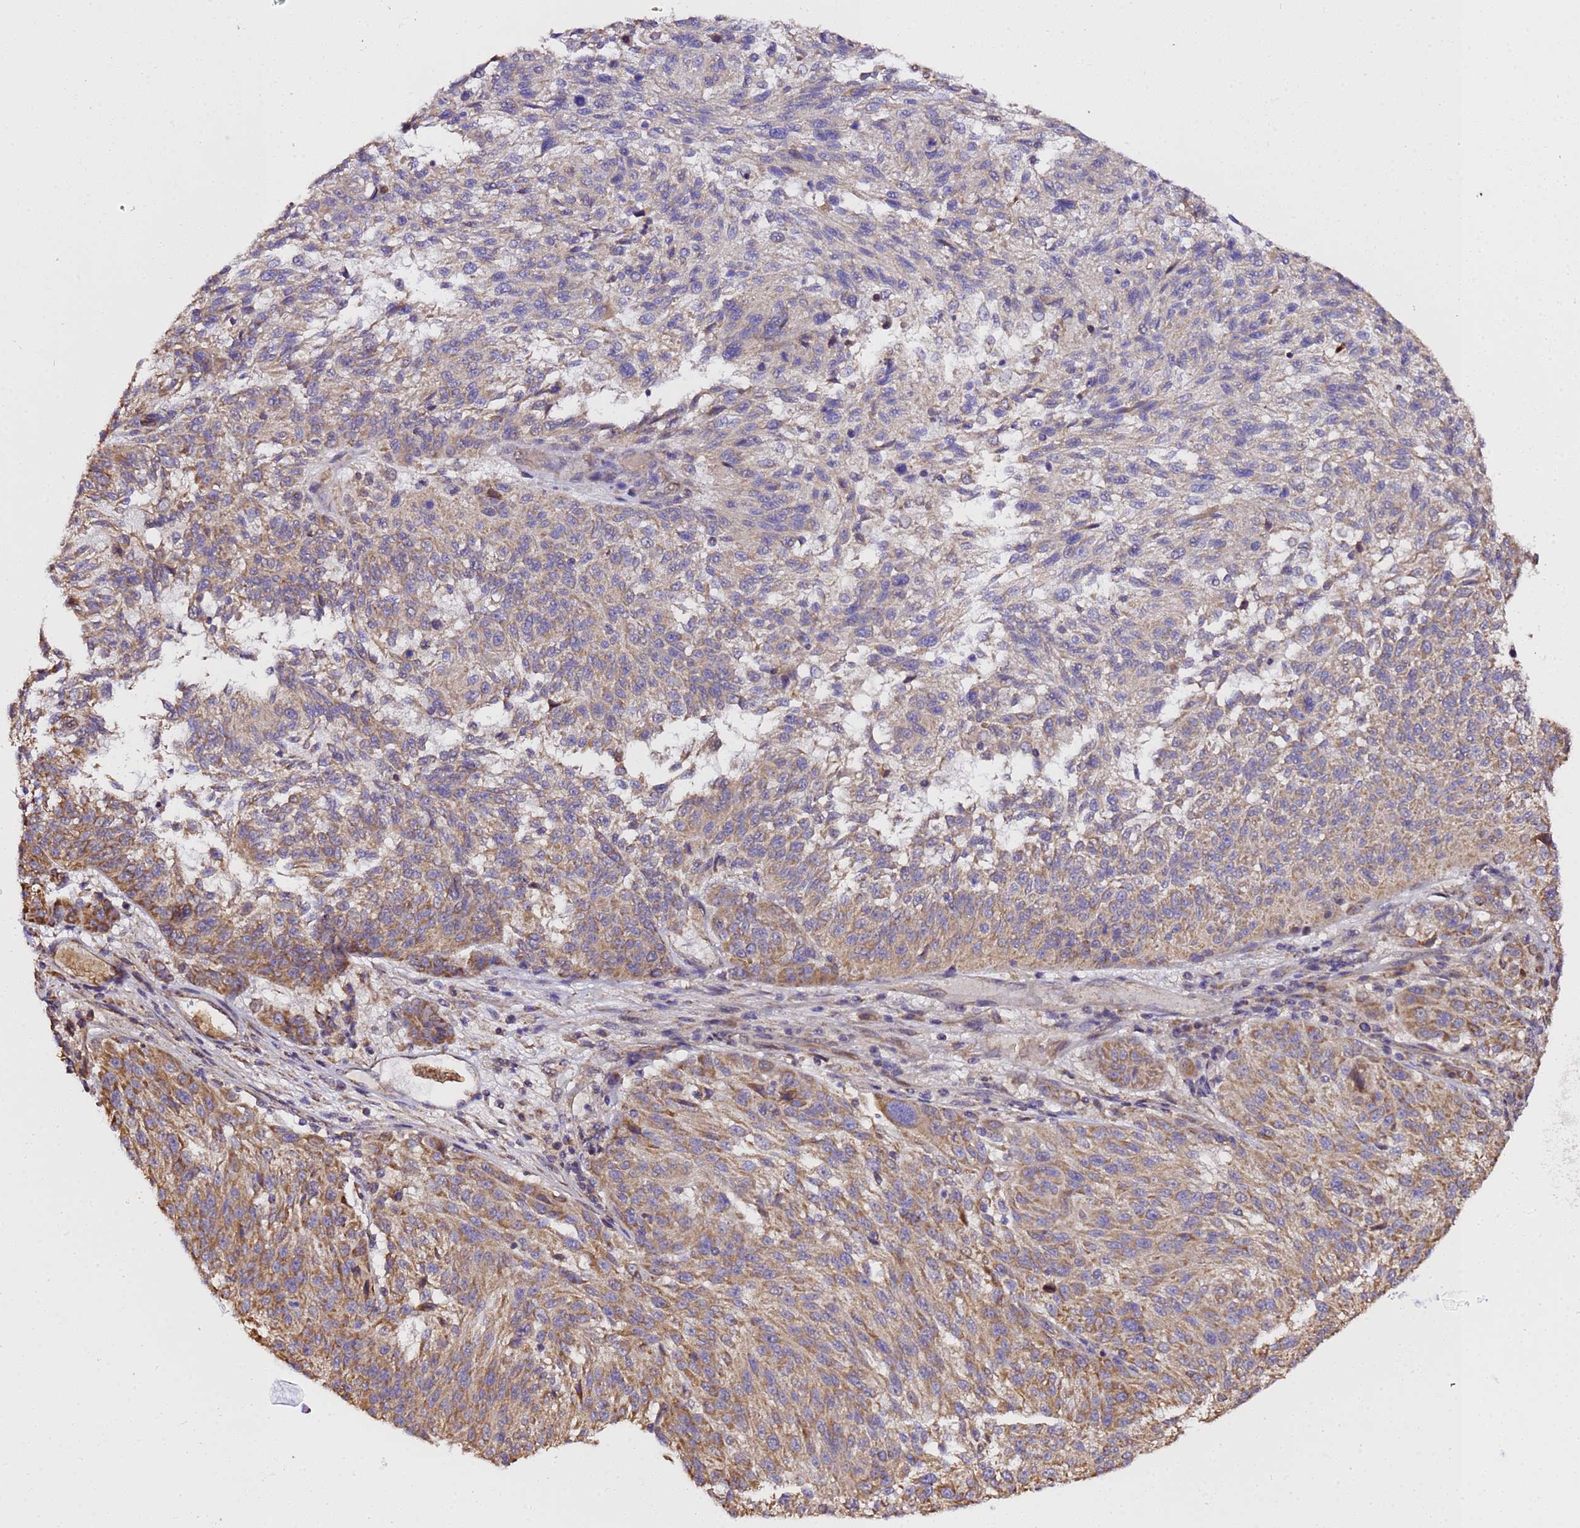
{"staining": {"intensity": "moderate", "quantity": "25%-75%", "location": "cytoplasmic/membranous"}, "tissue": "melanoma", "cell_type": "Tumor cells", "image_type": "cancer", "snomed": [{"axis": "morphology", "description": "Malignant melanoma, NOS"}, {"axis": "topography", "description": "Skin"}], "caption": "An image of human melanoma stained for a protein shows moderate cytoplasmic/membranous brown staining in tumor cells.", "gene": "LRRIQ1", "patient": {"sex": "male", "age": 53}}